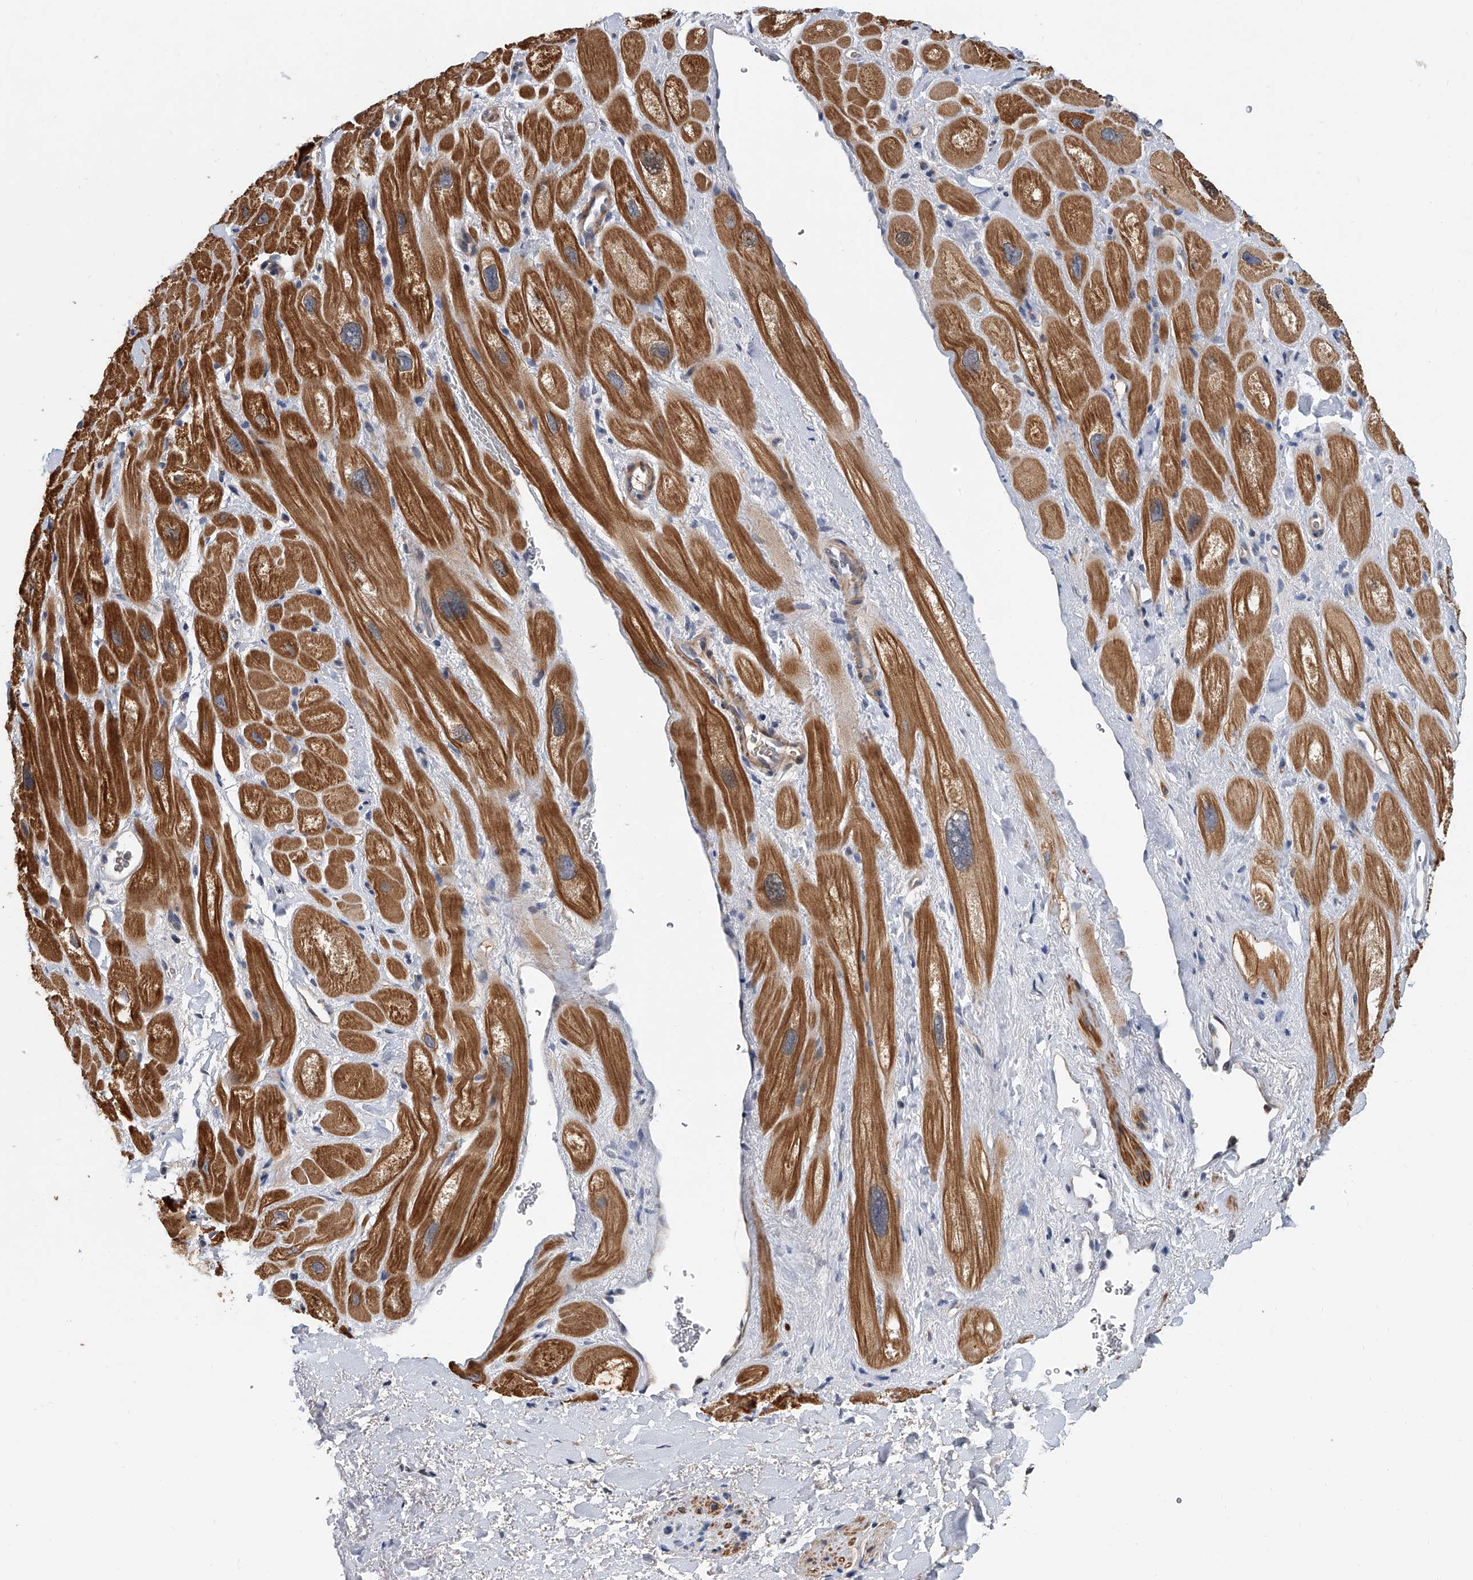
{"staining": {"intensity": "moderate", "quantity": ">75%", "location": "cytoplasmic/membranous"}, "tissue": "heart muscle", "cell_type": "Cardiomyocytes", "image_type": "normal", "snomed": [{"axis": "morphology", "description": "Normal tissue, NOS"}, {"axis": "topography", "description": "Heart"}], "caption": "A brown stain labels moderate cytoplasmic/membranous positivity of a protein in cardiomyocytes of unremarkable human heart muscle. (Stains: DAB in brown, nuclei in blue, Microscopy: brightfield microscopy at high magnification).", "gene": "CD200", "patient": {"sex": "male", "age": 49}}